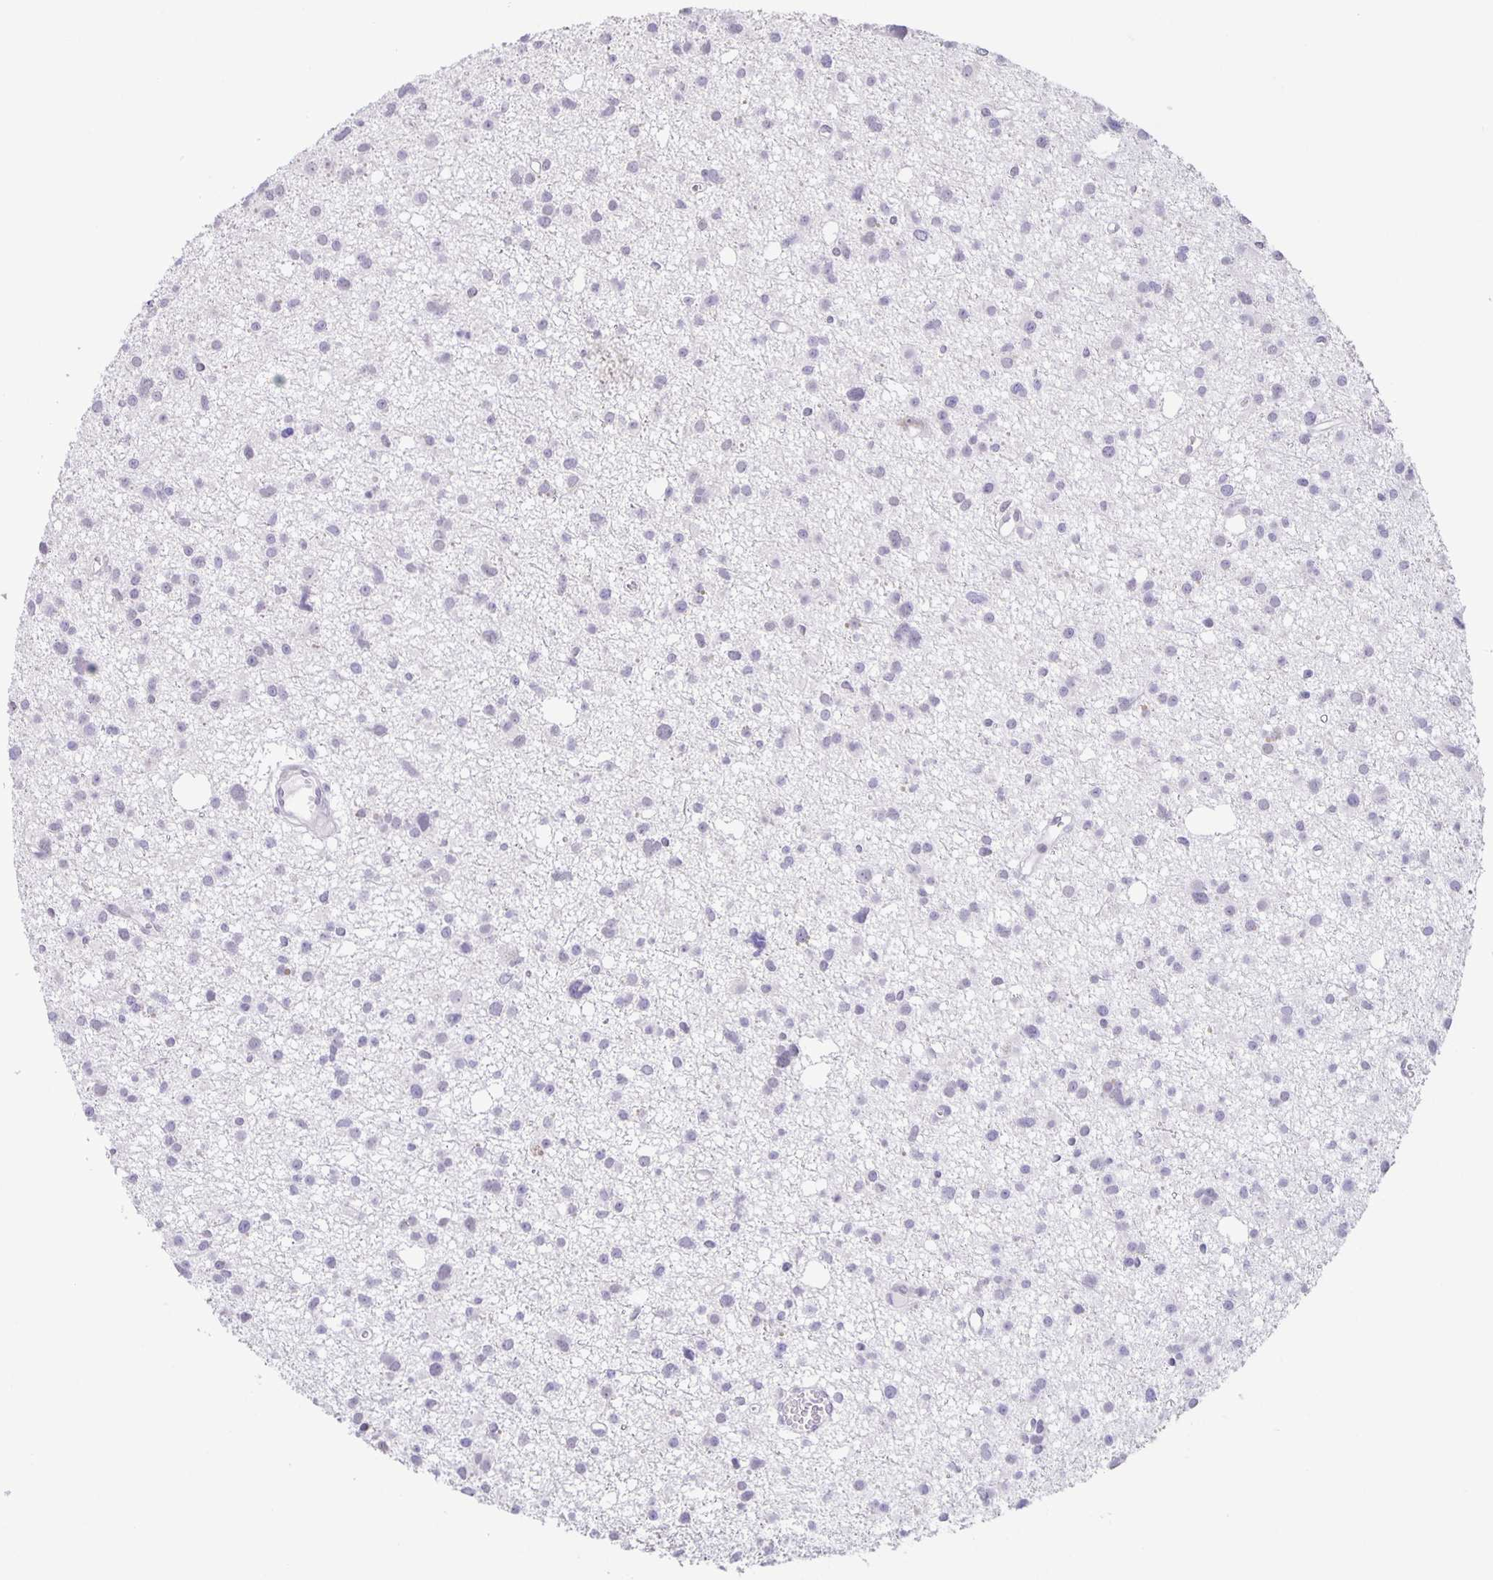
{"staining": {"intensity": "negative", "quantity": "none", "location": "none"}, "tissue": "glioma", "cell_type": "Tumor cells", "image_type": "cancer", "snomed": [{"axis": "morphology", "description": "Glioma, malignant, High grade"}, {"axis": "topography", "description": "Brain"}], "caption": "High magnification brightfield microscopy of malignant glioma (high-grade) stained with DAB (3,3'-diaminobenzidine) (brown) and counterstained with hematoxylin (blue): tumor cells show no significant positivity.", "gene": "PHRF1", "patient": {"sex": "male", "age": 23}}